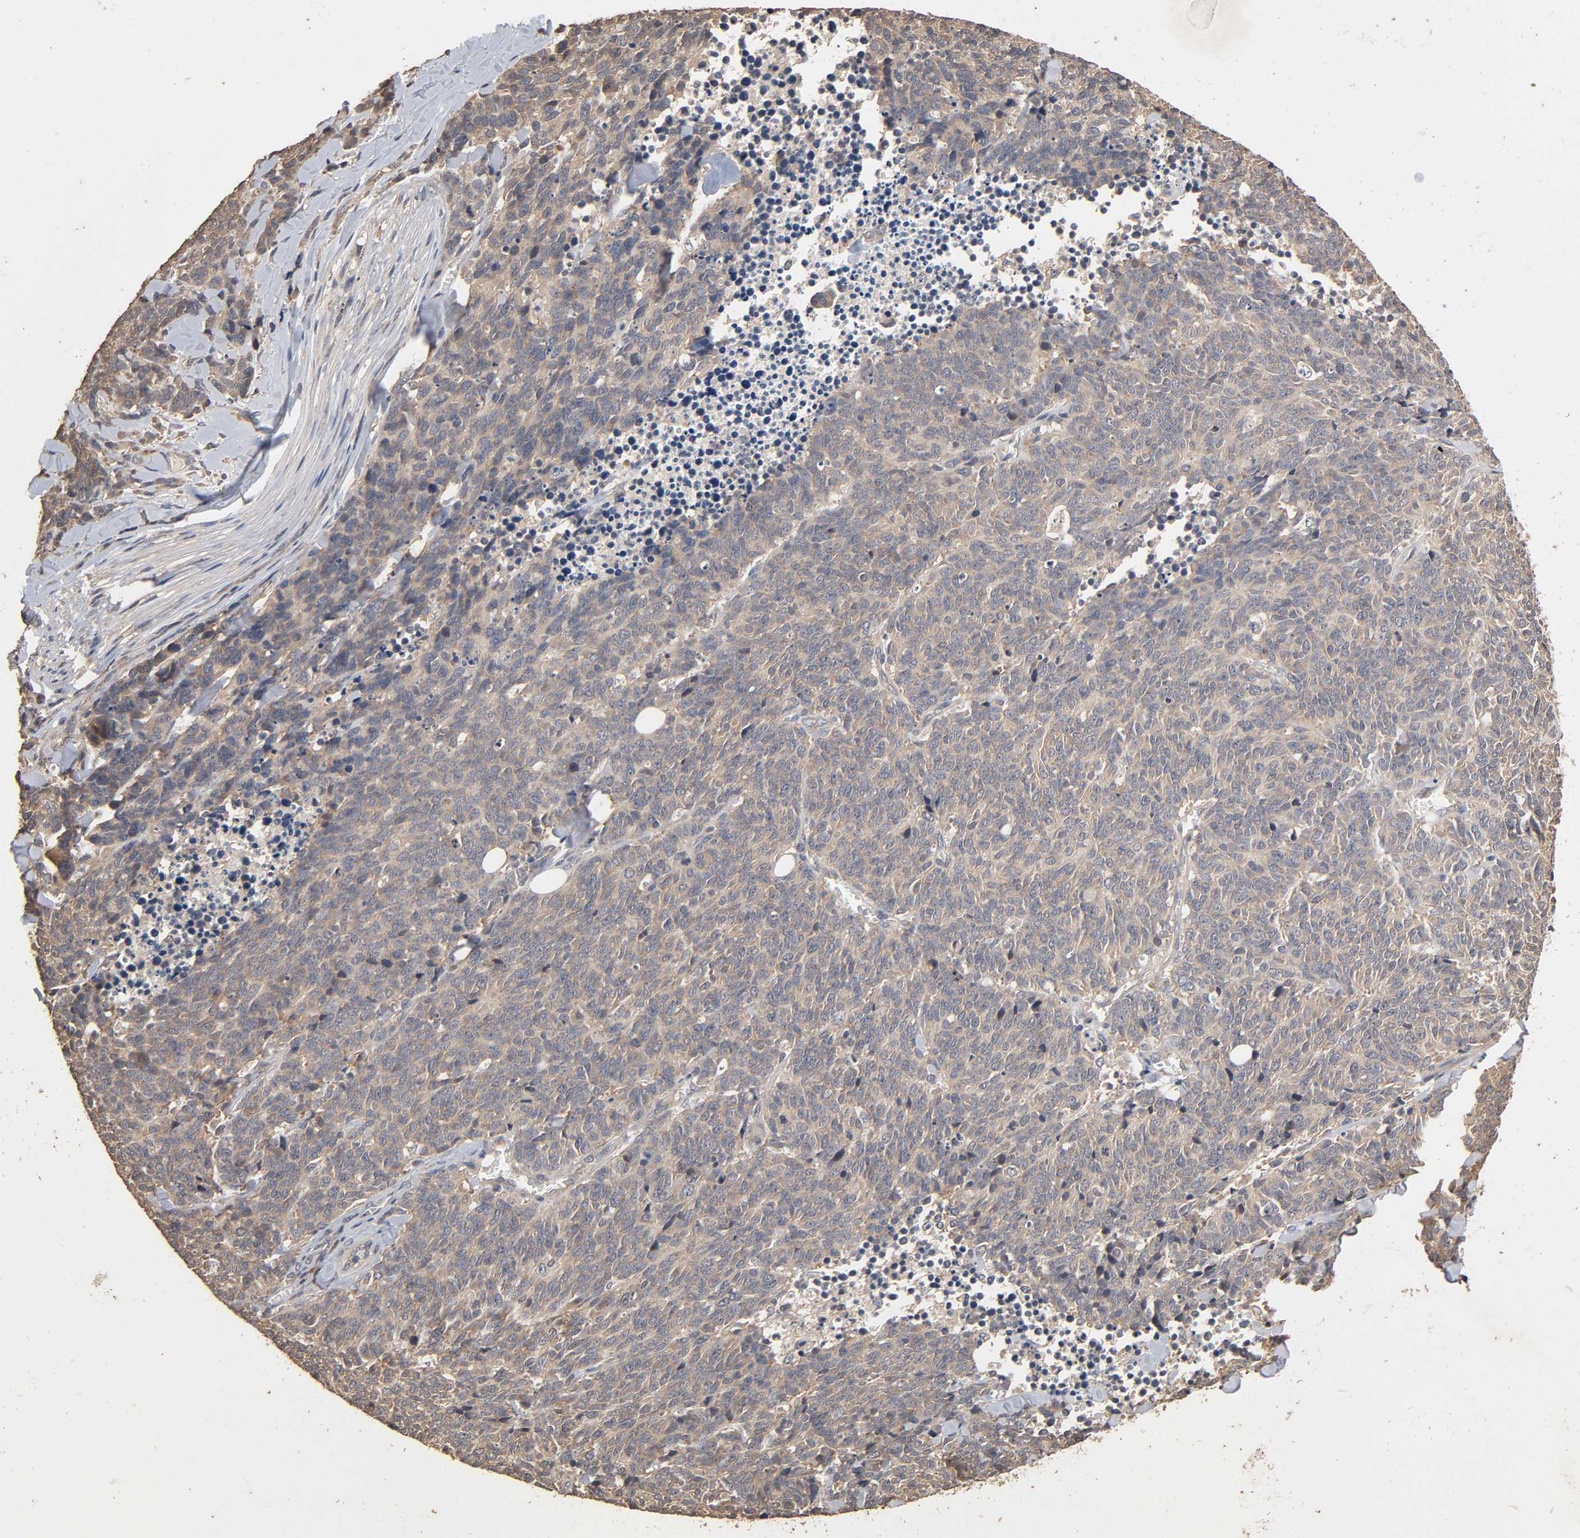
{"staining": {"intensity": "weak", "quantity": ">75%", "location": "cytoplasmic/membranous"}, "tissue": "lung cancer", "cell_type": "Tumor cells", "image_type": "cancer", "snomed": [{"axis": "morphology", "description": "Neoplasm, malignant, NOS"}, {"axis": "topography", "description": "Lung"}], "caption": "Lung neoplasm (malignant) stained for a protein demonstrates weak cytoplasmic/membranous positivity in tumor cells. (DAB = brown stain, brightfield microscopy at high magnification).", "gene": "ARHGEF7", "patient": {"sex": "female", "age": 58}}